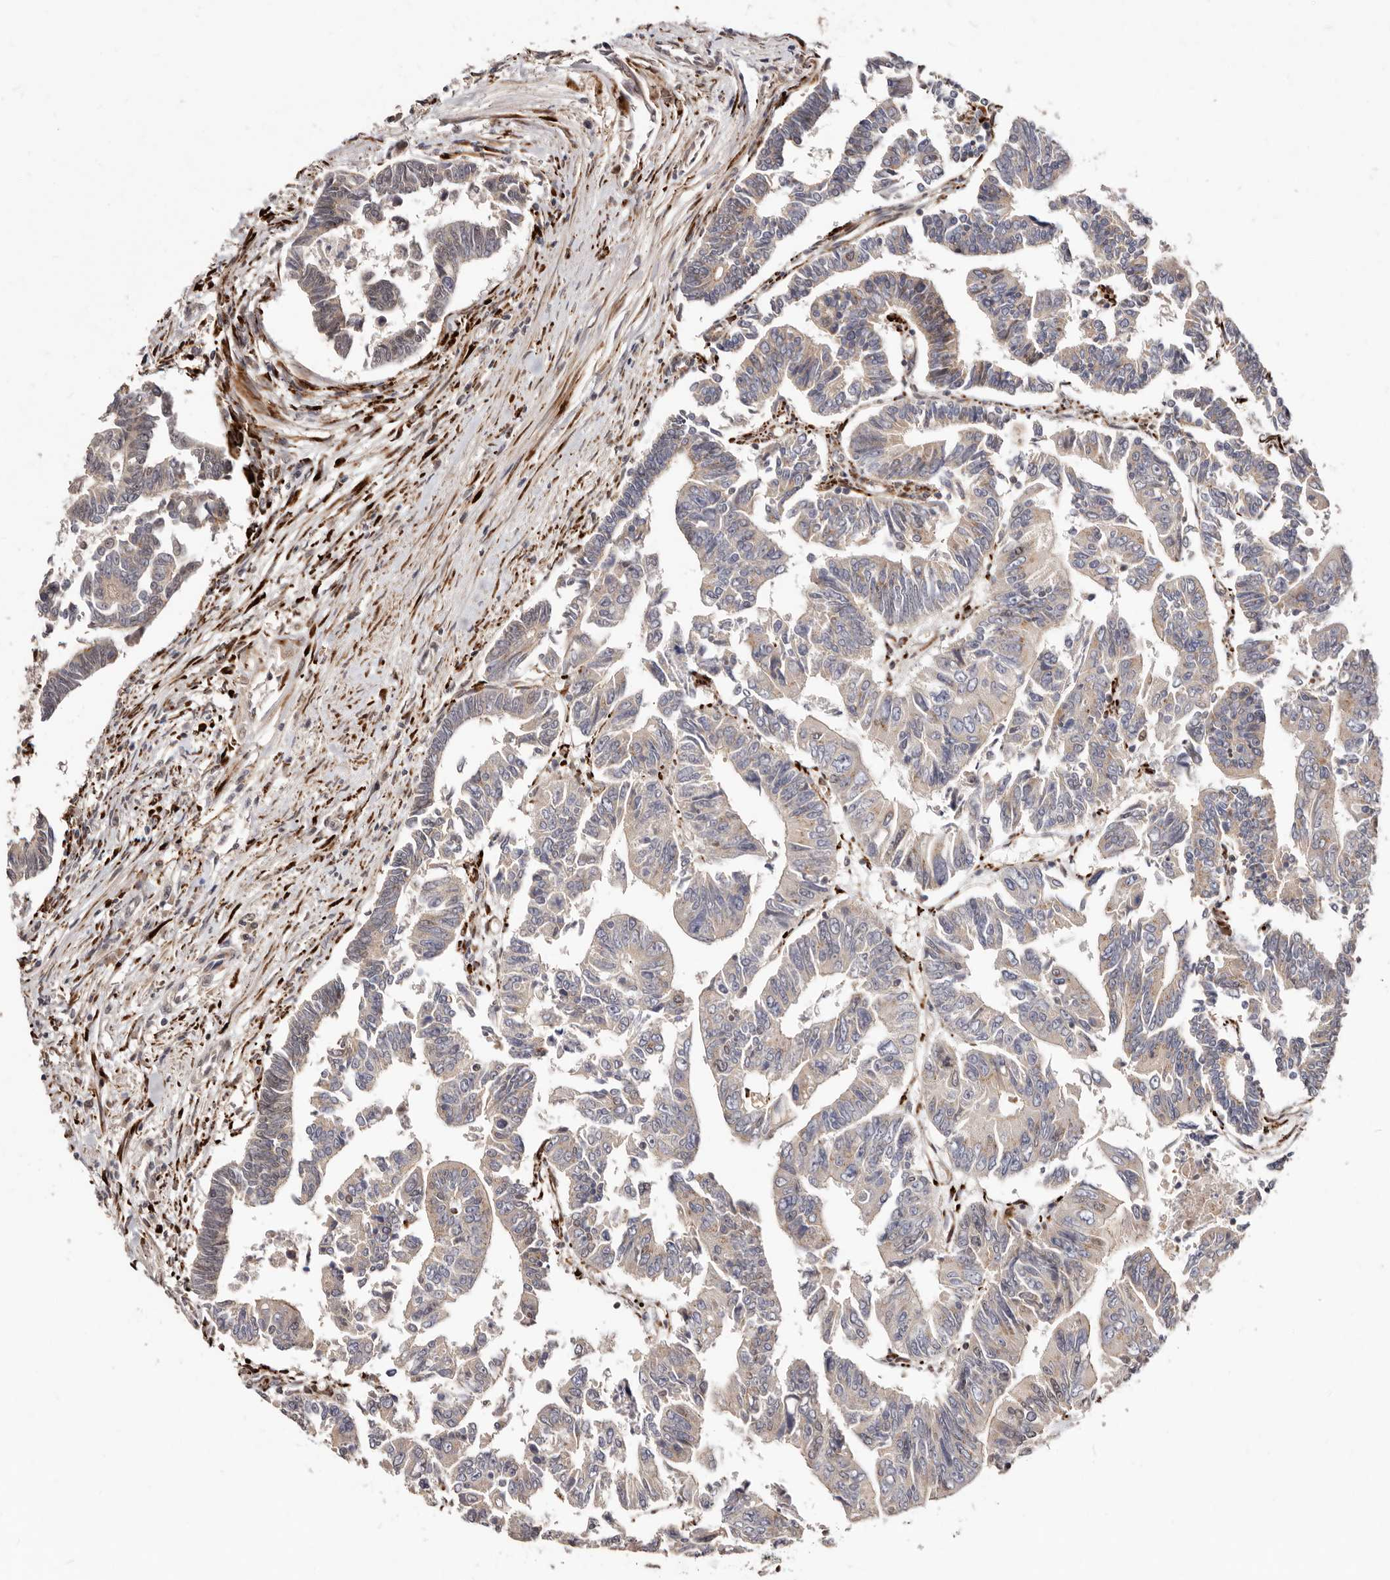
{"staining": {"intensity": "weak", "quantity": "<25%", "location": "cytoplasmic/membranous"}, "tissue": "colorectal cancer", "cell_type": "Tumor cells", "image_type": "cancer", "snomed": [{"axis": "morphology", "description": "Adenocarcinoma, NOS"}, {"axis": "topography", "description": "Rectum"}], "caption": "DAB immunohistochemical staining of human colorectal cancer (adenocarcinoma) shows no significant expression in tumor cells.", "gene": "SRCAP", "patient": {"sex": "female", "age": 65}}